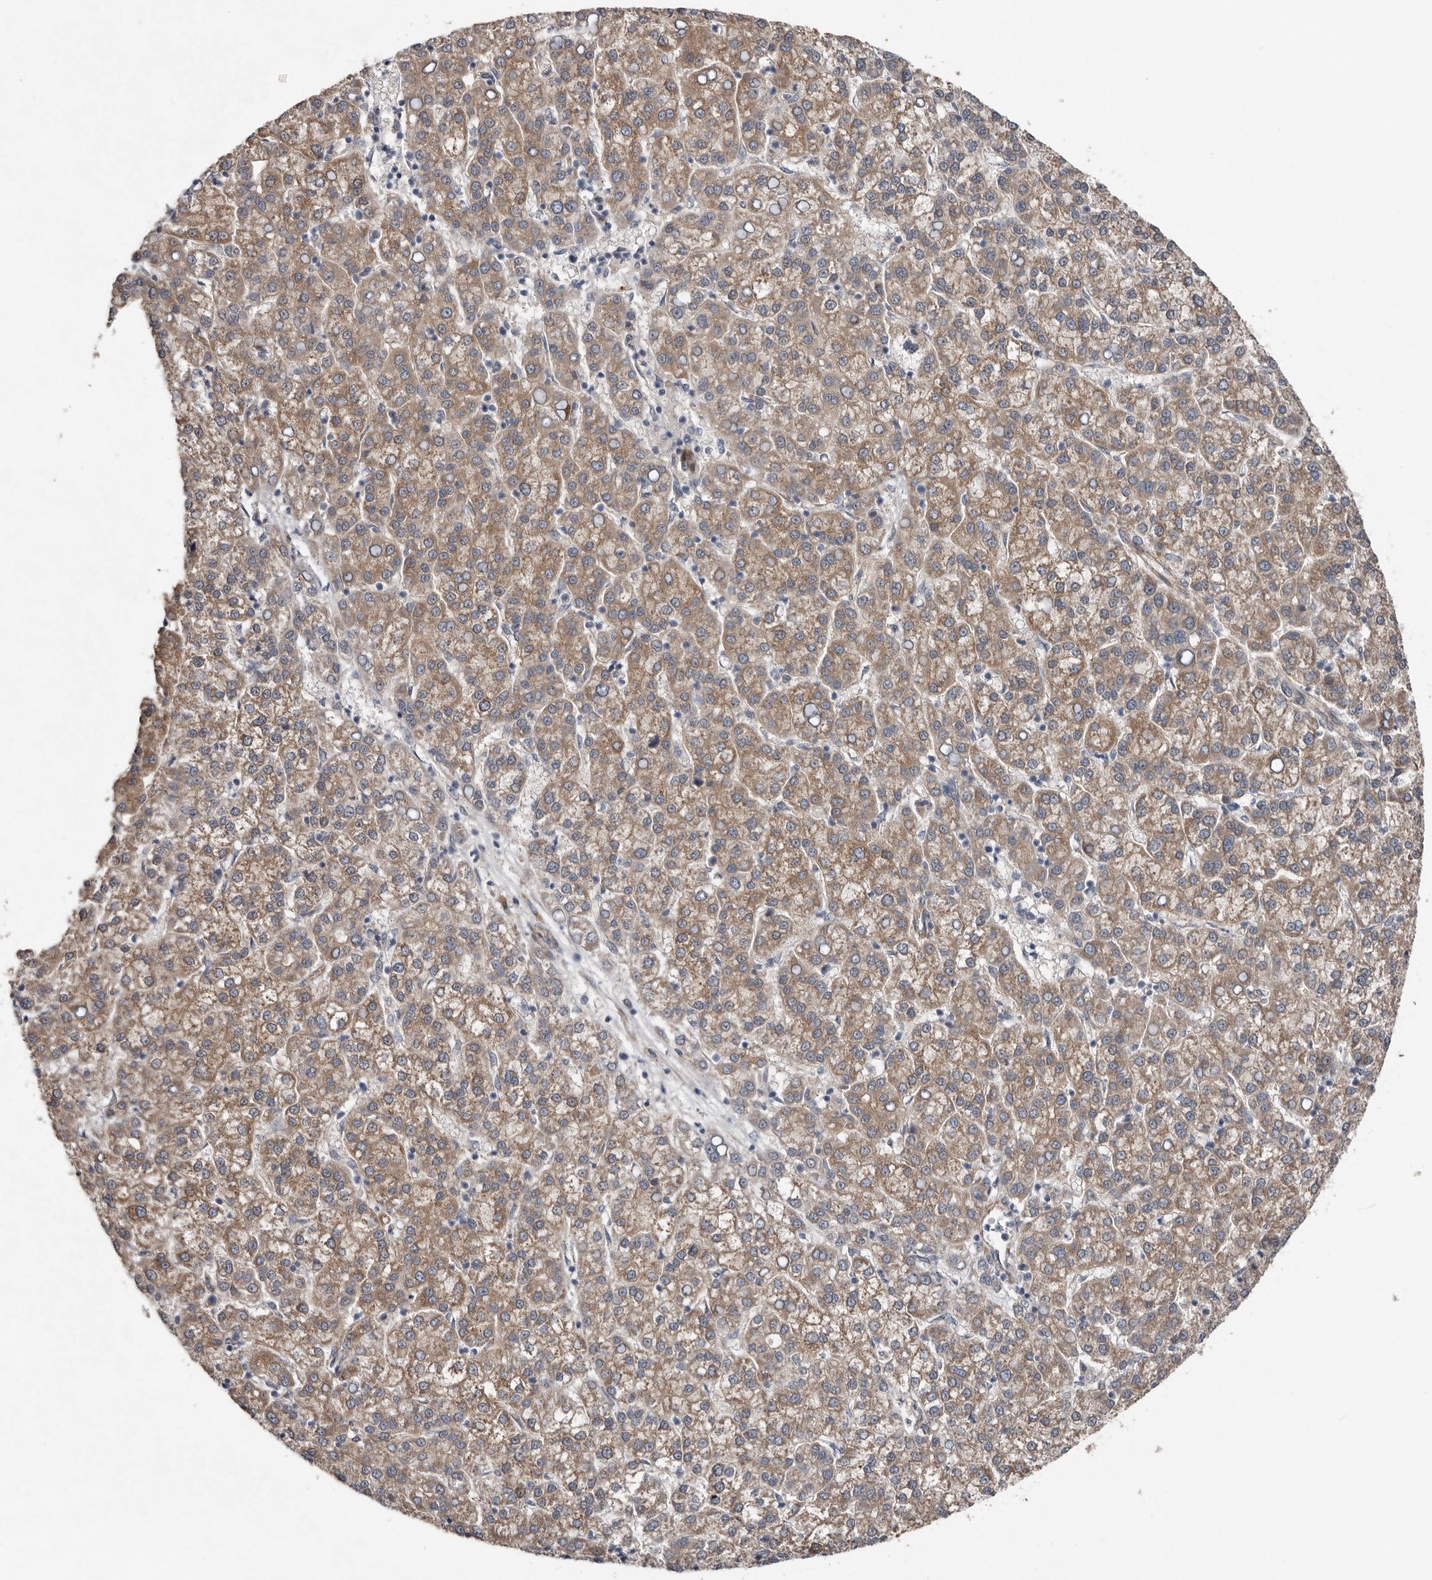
{"staining": {"intensity": "moderate", "quantity": ">75%", "location": "cytoplasmic/membranous"}, "tissue": "liver cancer", "cell_type": "Tumor cells", "image_type": "cancer", "snomed": [{"axis": "morphology", "description": "Carcinoma, Hepatocellular, NOS"}, {"axis": "topography", "description": "Liver"}], "caption": "Human liver cancer stained with a protein marker displays moderate staining in tumor cells.", "gene": "RANBP17", "patient": {"sex": "female", "age": 58}}